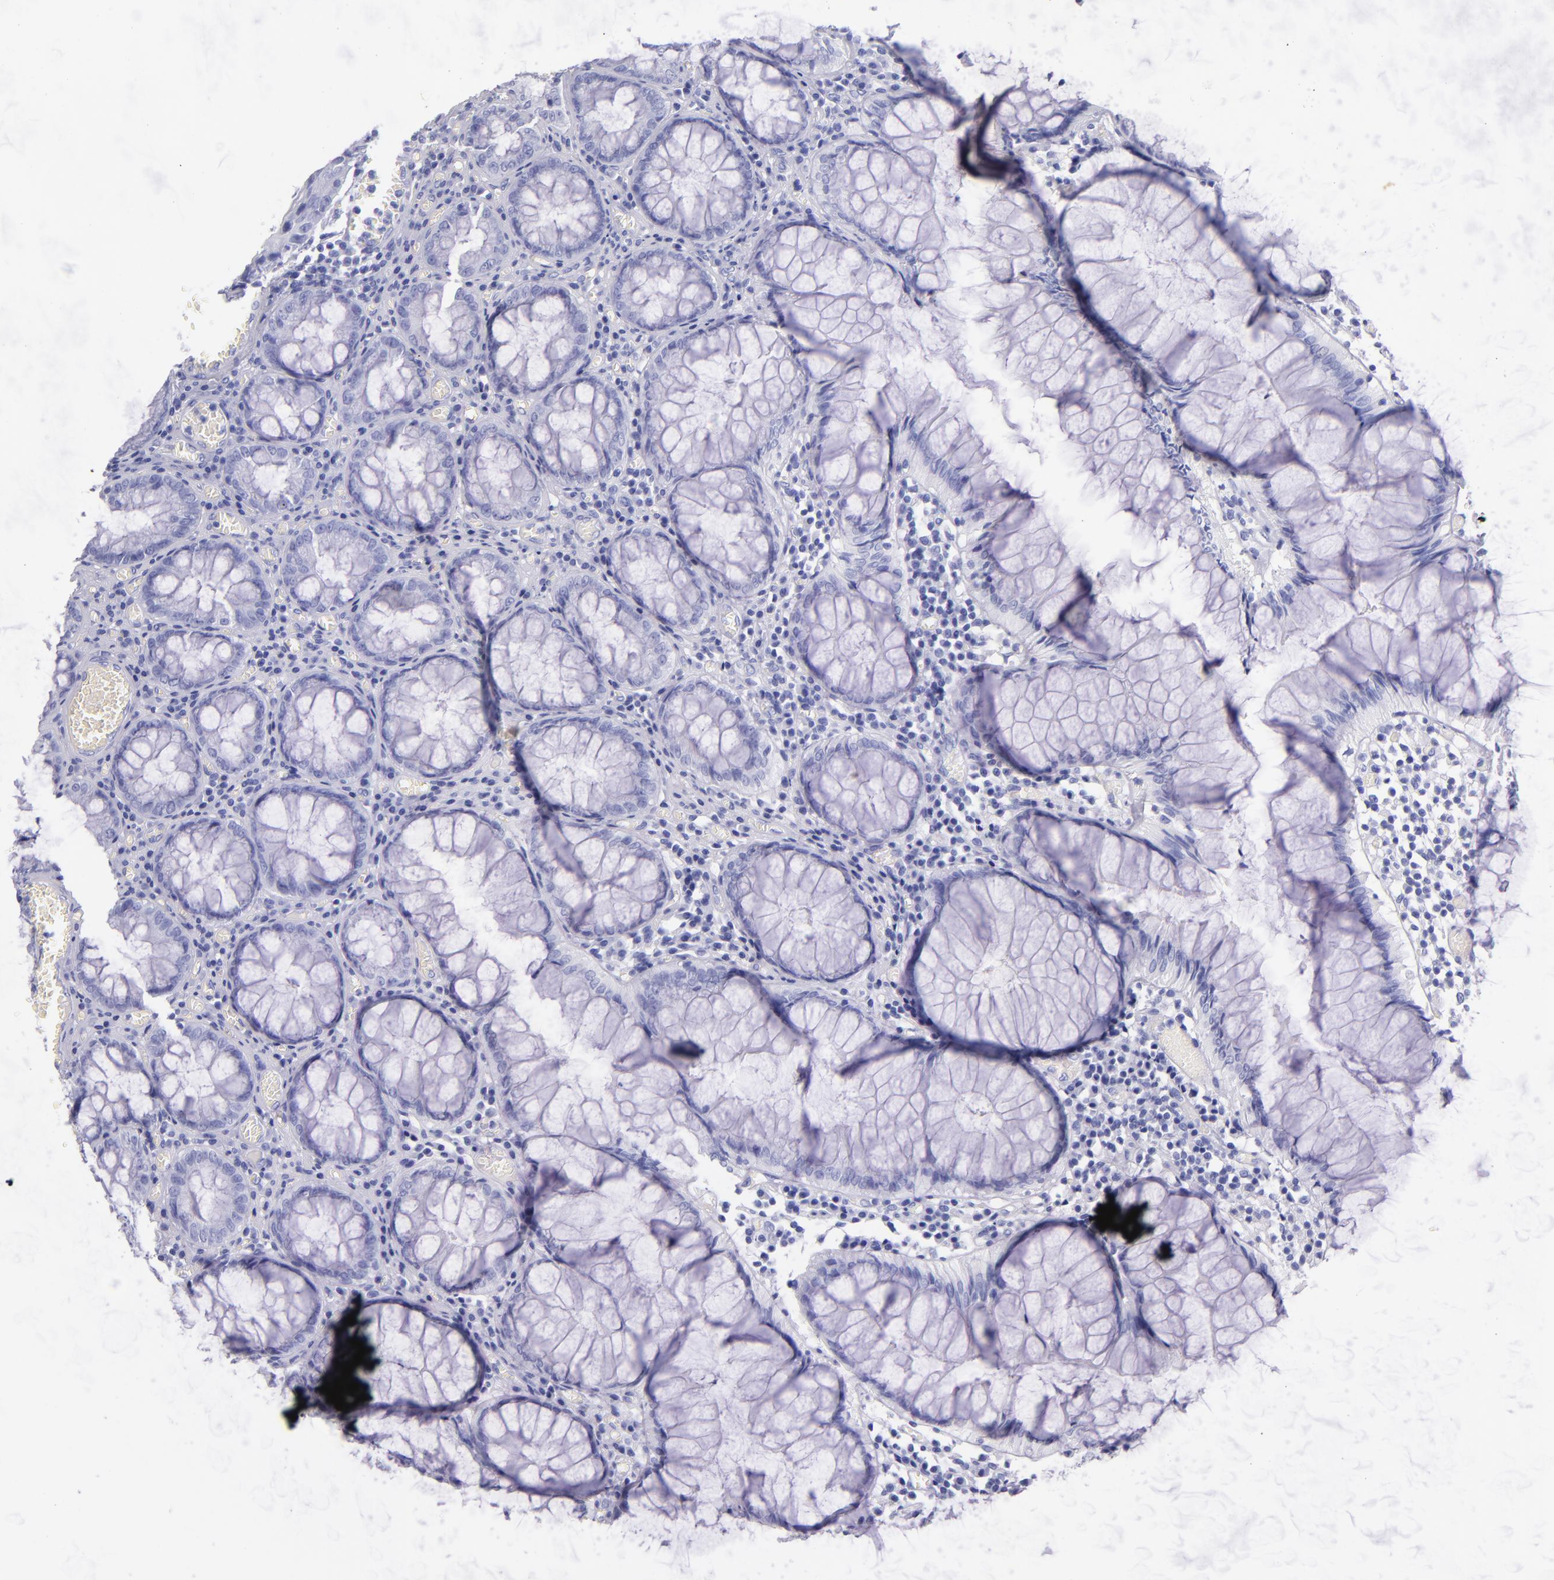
{"staining": {"intensity": "negative", "quantity": "none", "location": "none"}, "tissue": "colorectal cancer", "cell_type": "Tumor cells", "image_type": "cancer", "snomed": [{"axis": "morphology", "description": "Adenocarcinoma, NOS"}, {"axis": "topography", "description": "Rectum"}], "caption": "DAB (3,3'-diaminobenzidine) immunohistochemical staining of human colorectal cancer (adenocarcinoma) reveals no significant positivity in tumor cells.", "gene": "SFTPA2", "patient": {"sex": "female", "age": 98}}